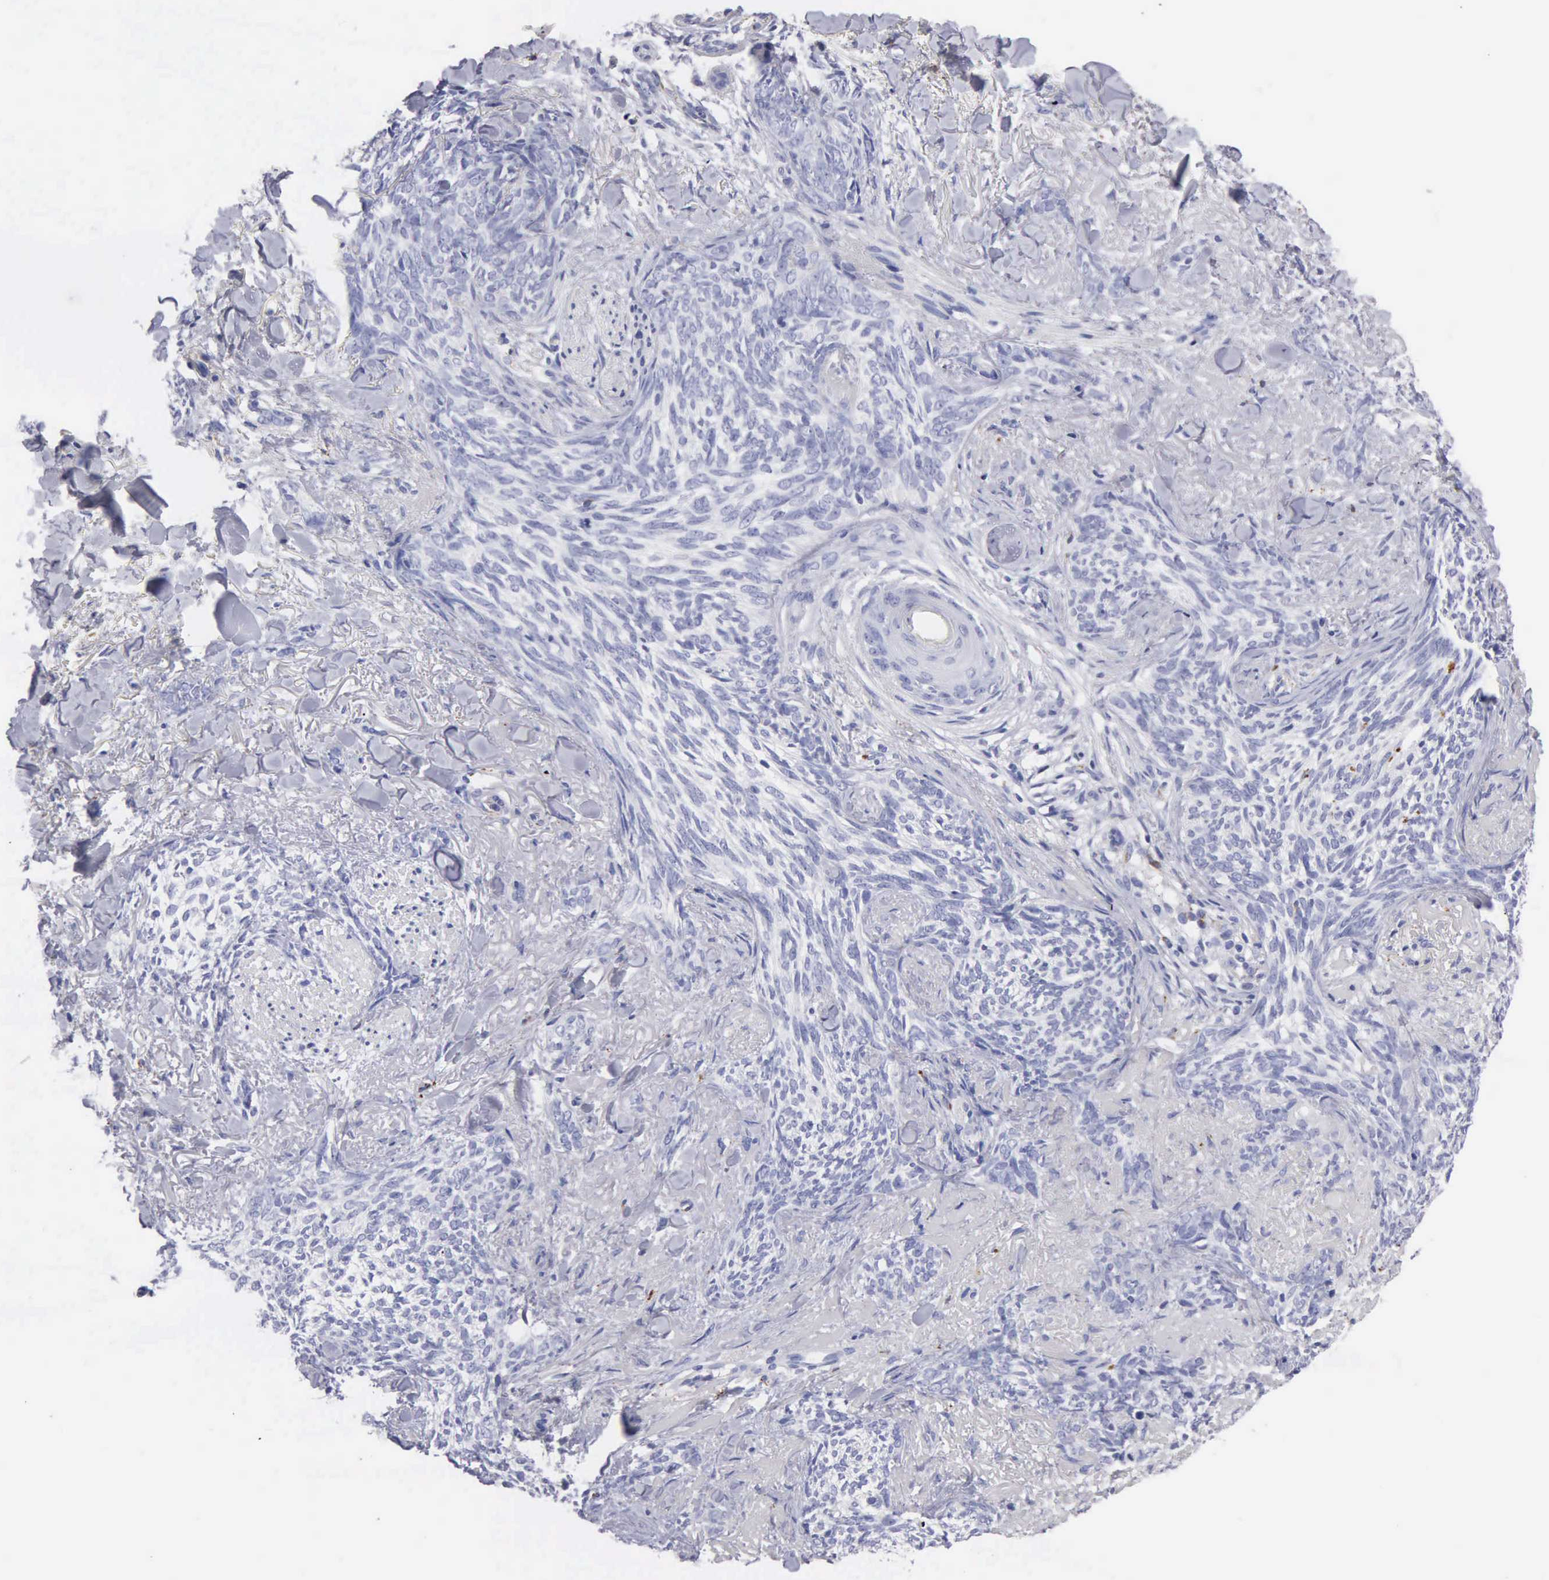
{"staining": {"intensity": "negative", "quantity": "none", "location": "none"}, "tissue": "skin cancer", "cell_type": "Tumor cells", "image_type": "cancer", "snomed": [{"axis": "morphology", "description": "Basal cell carcinoma"}, {"axis": "topography", "description": "Skin"}], "caption": "IHC of basal cell carcinoma (skin) demonstrates no staining in tumor cells.", "gene": "CTSL", "patient": {"sex": "female", "age": 81}}